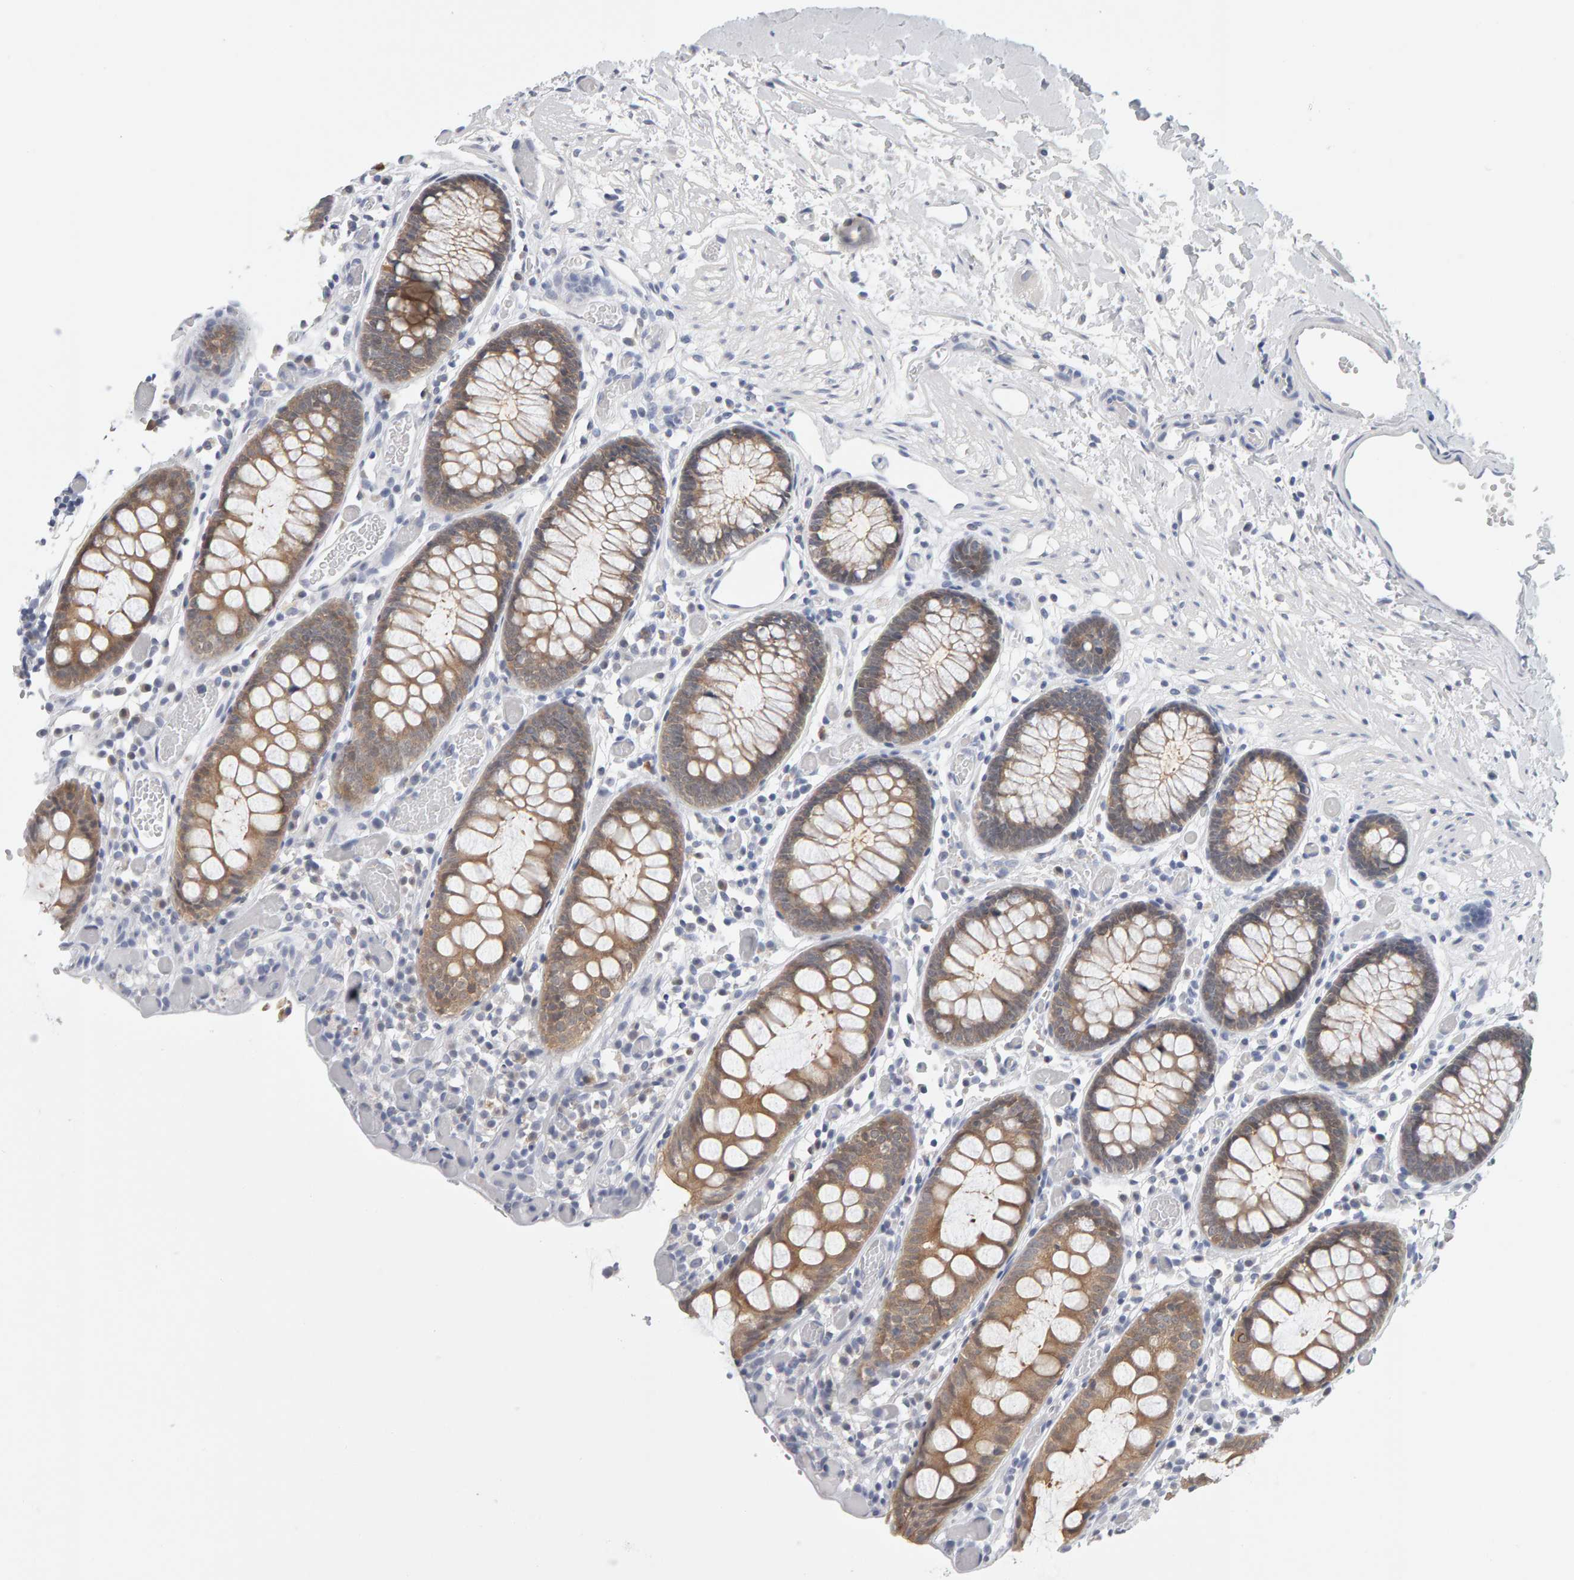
{"staining": {"intensity": "negative", "quantity": "none", "location": "none"}, "tissue": "colon", "cell_type": "Endothelial cells", "image_type": "normal", "snomed": [{"axis": "morphology", "description": "Normal tissue, NOS"}, {"axis": "topography", "description": "Colon"}], "caption": "High magnification brightfield microscopy of unremarkable colon stained with DAB (brown) and counterstained with hematoxylin (blue): endothelial cells show no significant expression.", "gene": "CTH", "patient": {"sex": "male", "age": 14}}